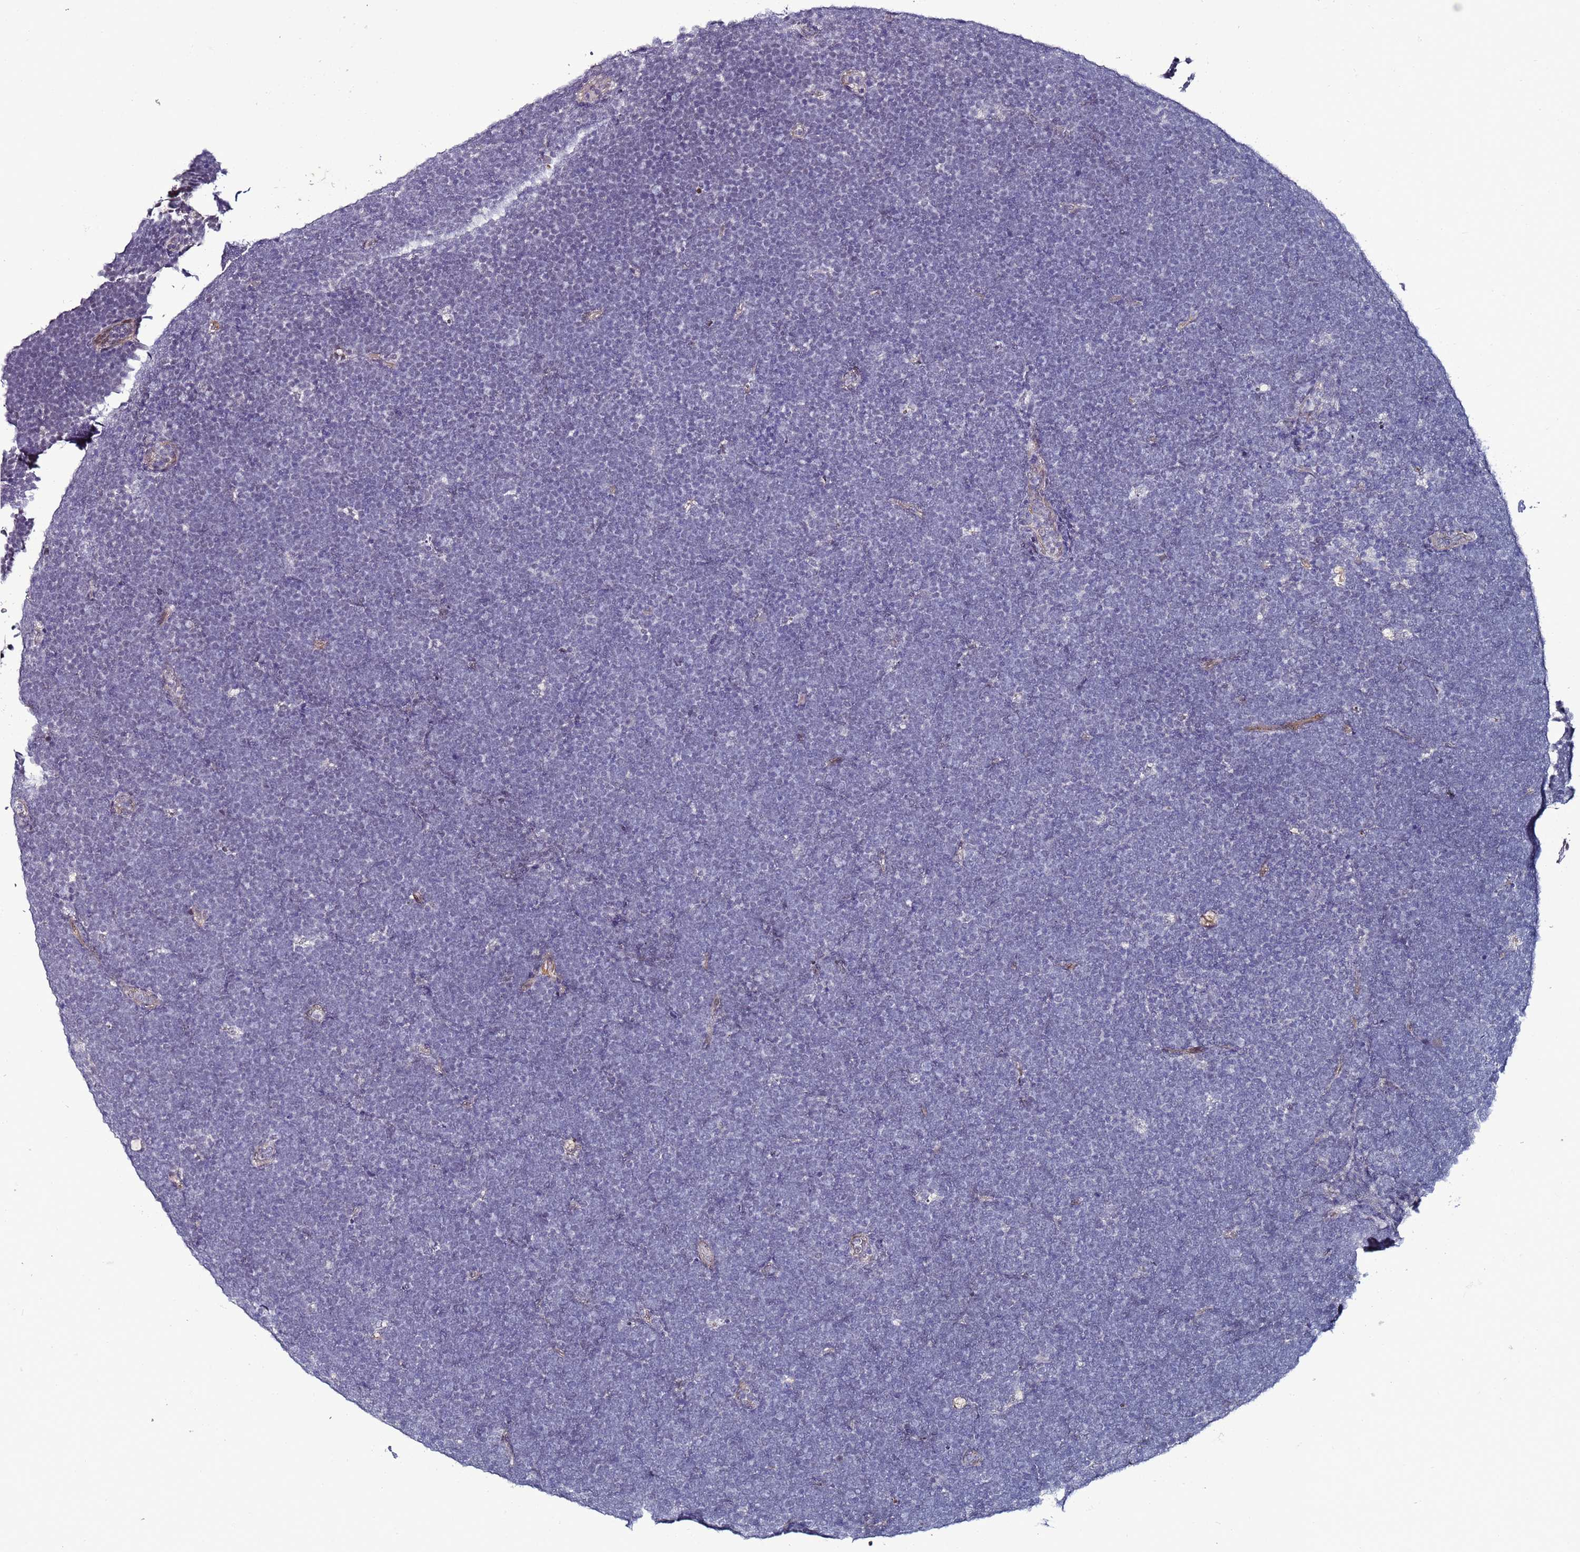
{"staining": {"intensity": "negative", "quantity": "none", "location": "none"}, "tissue": "lymphoma", "cell_type": "Tumor cells", "image_type": "cancer", "snomed": [{"axis": "morphology", "description": "Malignant lymphoma, non-Hodgkin's type, High grade"}, {"axis": "topography", "description": "Lymph node"}], "caption": "Tumor cells are negative for brown protein staining in lymphoma.", "gene": "PSMA7", "patient": {"sex": "male", "age": 13}}